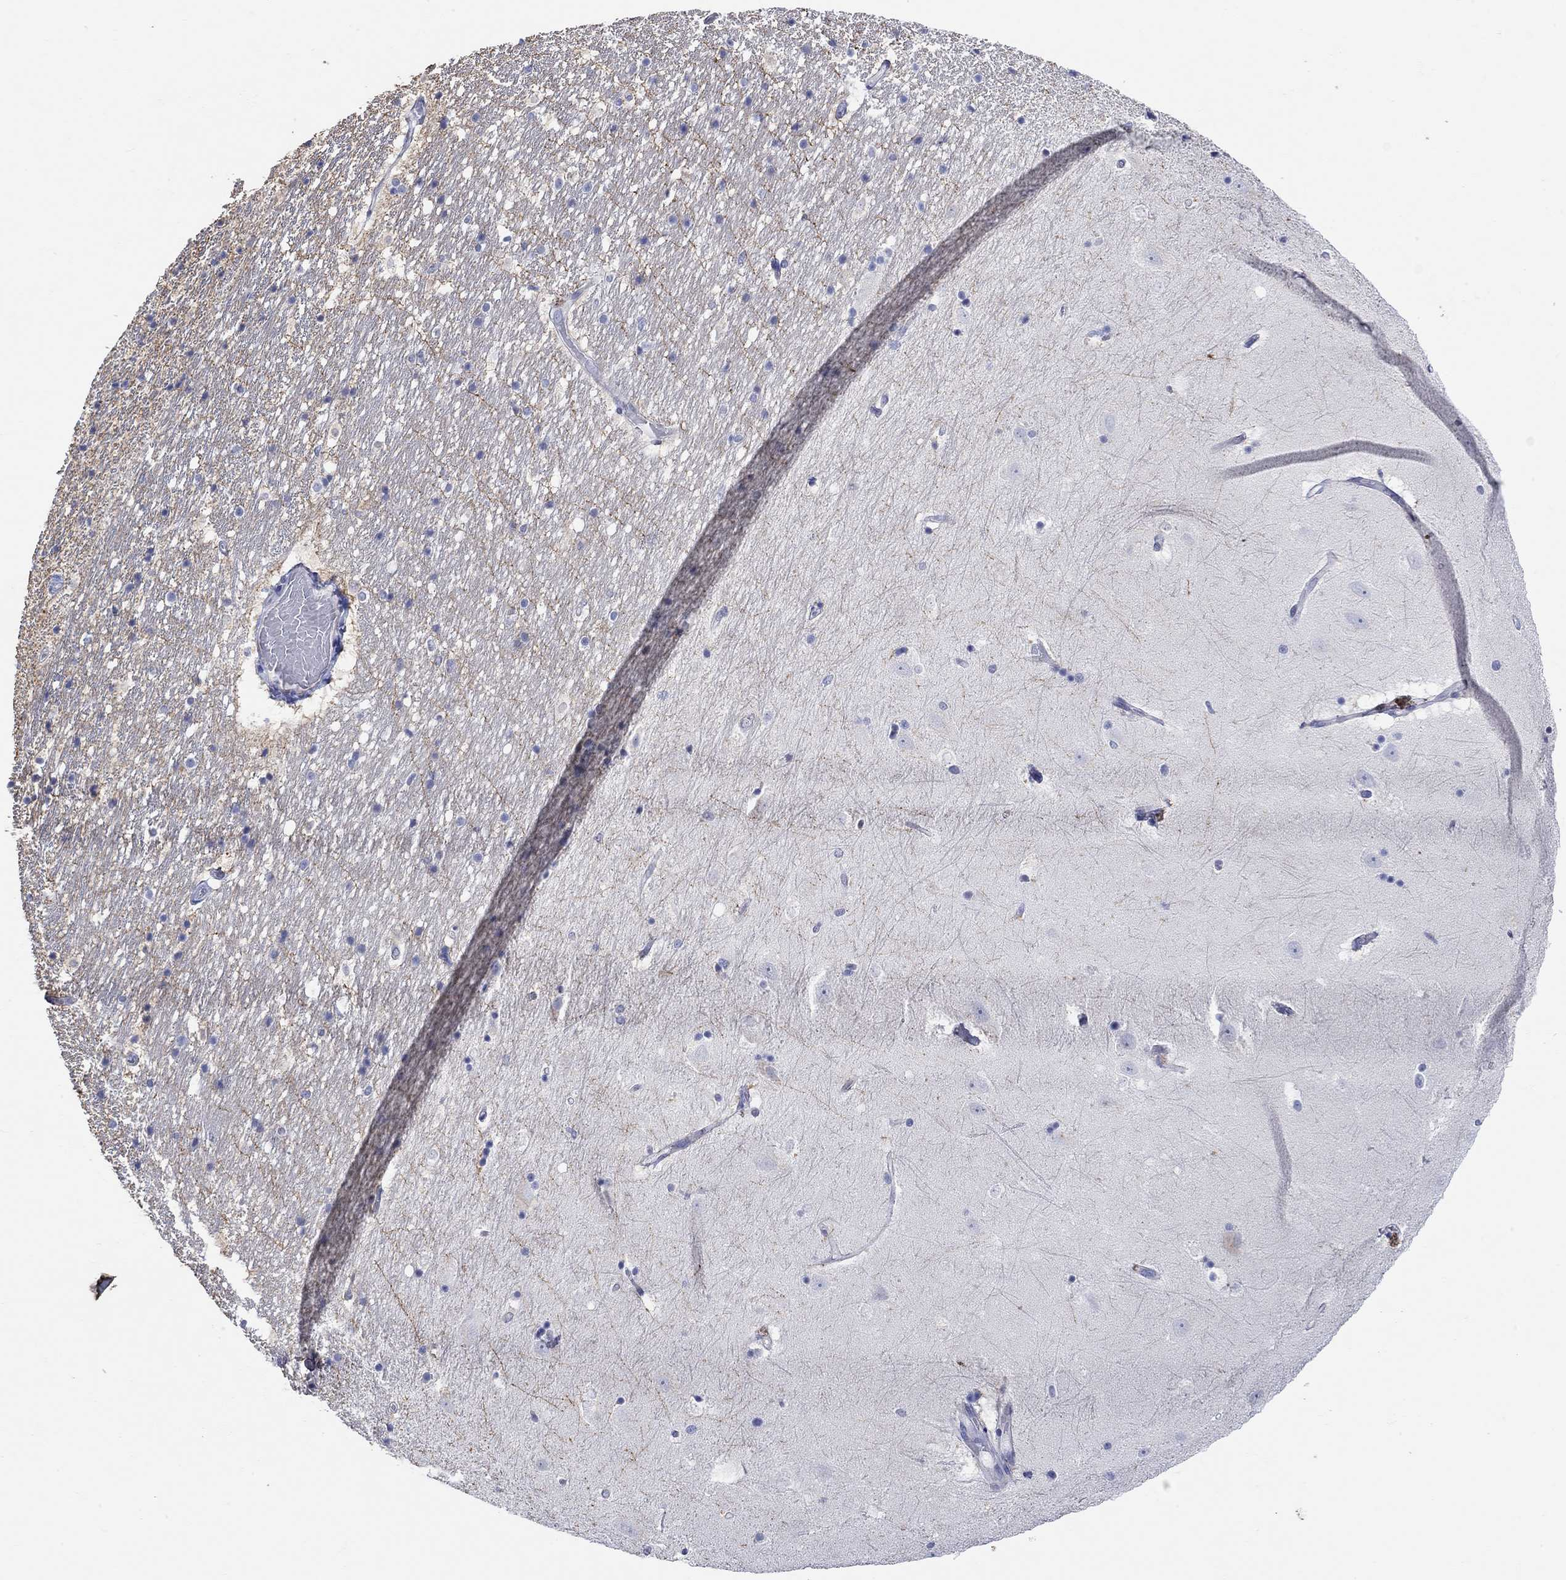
{"staining": {"intensity": "negative", "quantity": "none", "location": "none"}, "tissue": "hippocampus", "cell_type": "Glial cells", "image_type": "normal", "snomed": [{"axis": "morphology", "description": "Normal tissue, NOS"}, {"axis": "topography", "description": "Hippocampus"}], "caption": "Unremarkable hippocampus was stained to show a protein in brown. There is no significant positivity in glial cells. (DAB immunohistochemistry (IHC), high magnification).", "gene": "KRT222", "patient": {"sex": "male", "age": 49}}